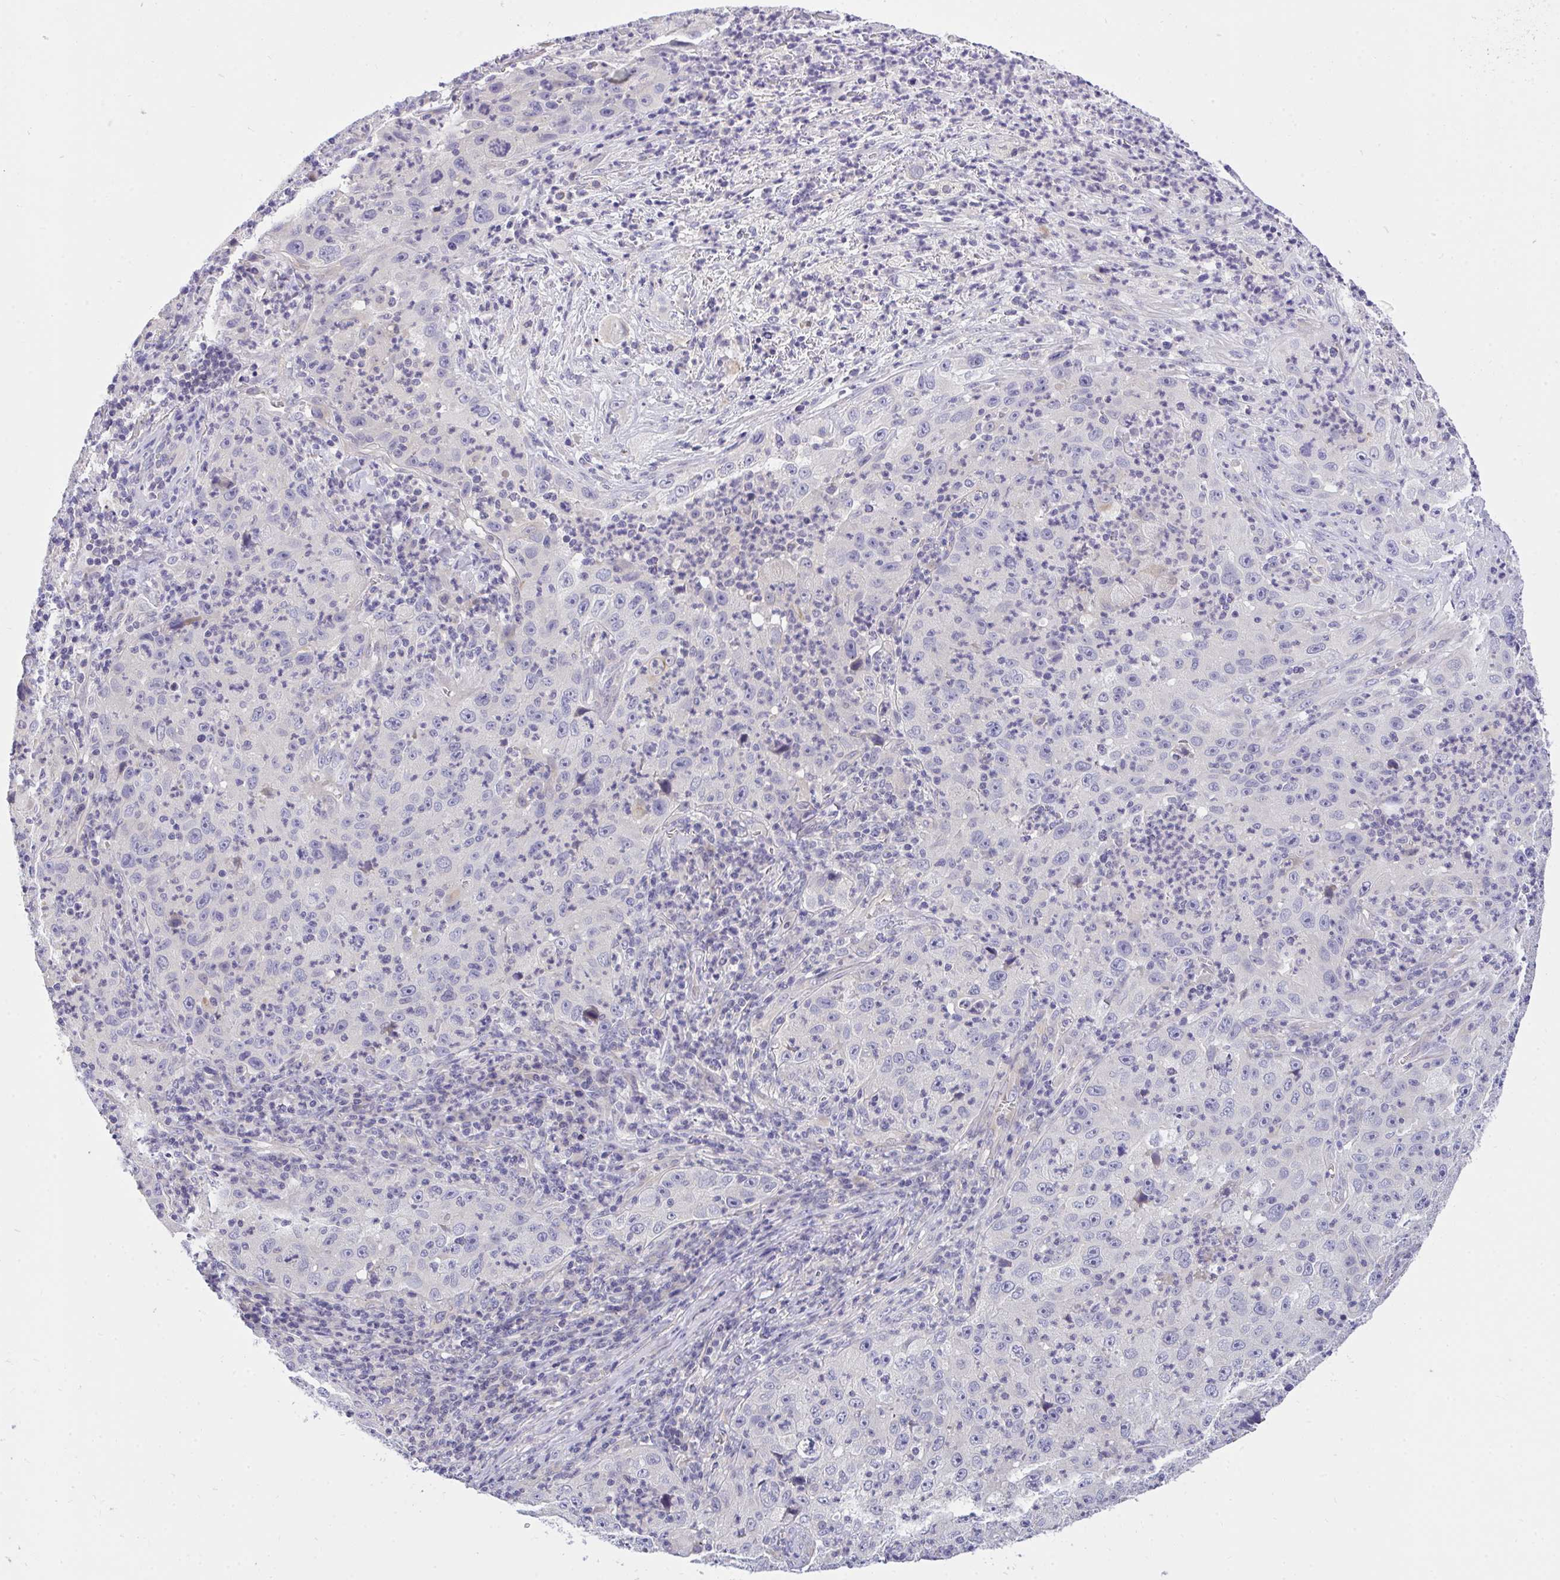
{"staining": {"intensity": "negative", "quantity": "none", "location": "none"}, "tissue": "lung cancer", "cell_type": "Tumor cells", "image_type": "cancer", "snomed": [{"axis": "morphology", "description": "Squamous cell carcinoma, NOS"}, {"axis": "topography", "description": "Lung"}], "caption": "This is a histopathology image of IHC staining of lung cancer (squamous cell carcinoma), which shows no positivity in tumor cells.", "gene": "C19orf54", "patient": {"sex": "male", "age": 71}}